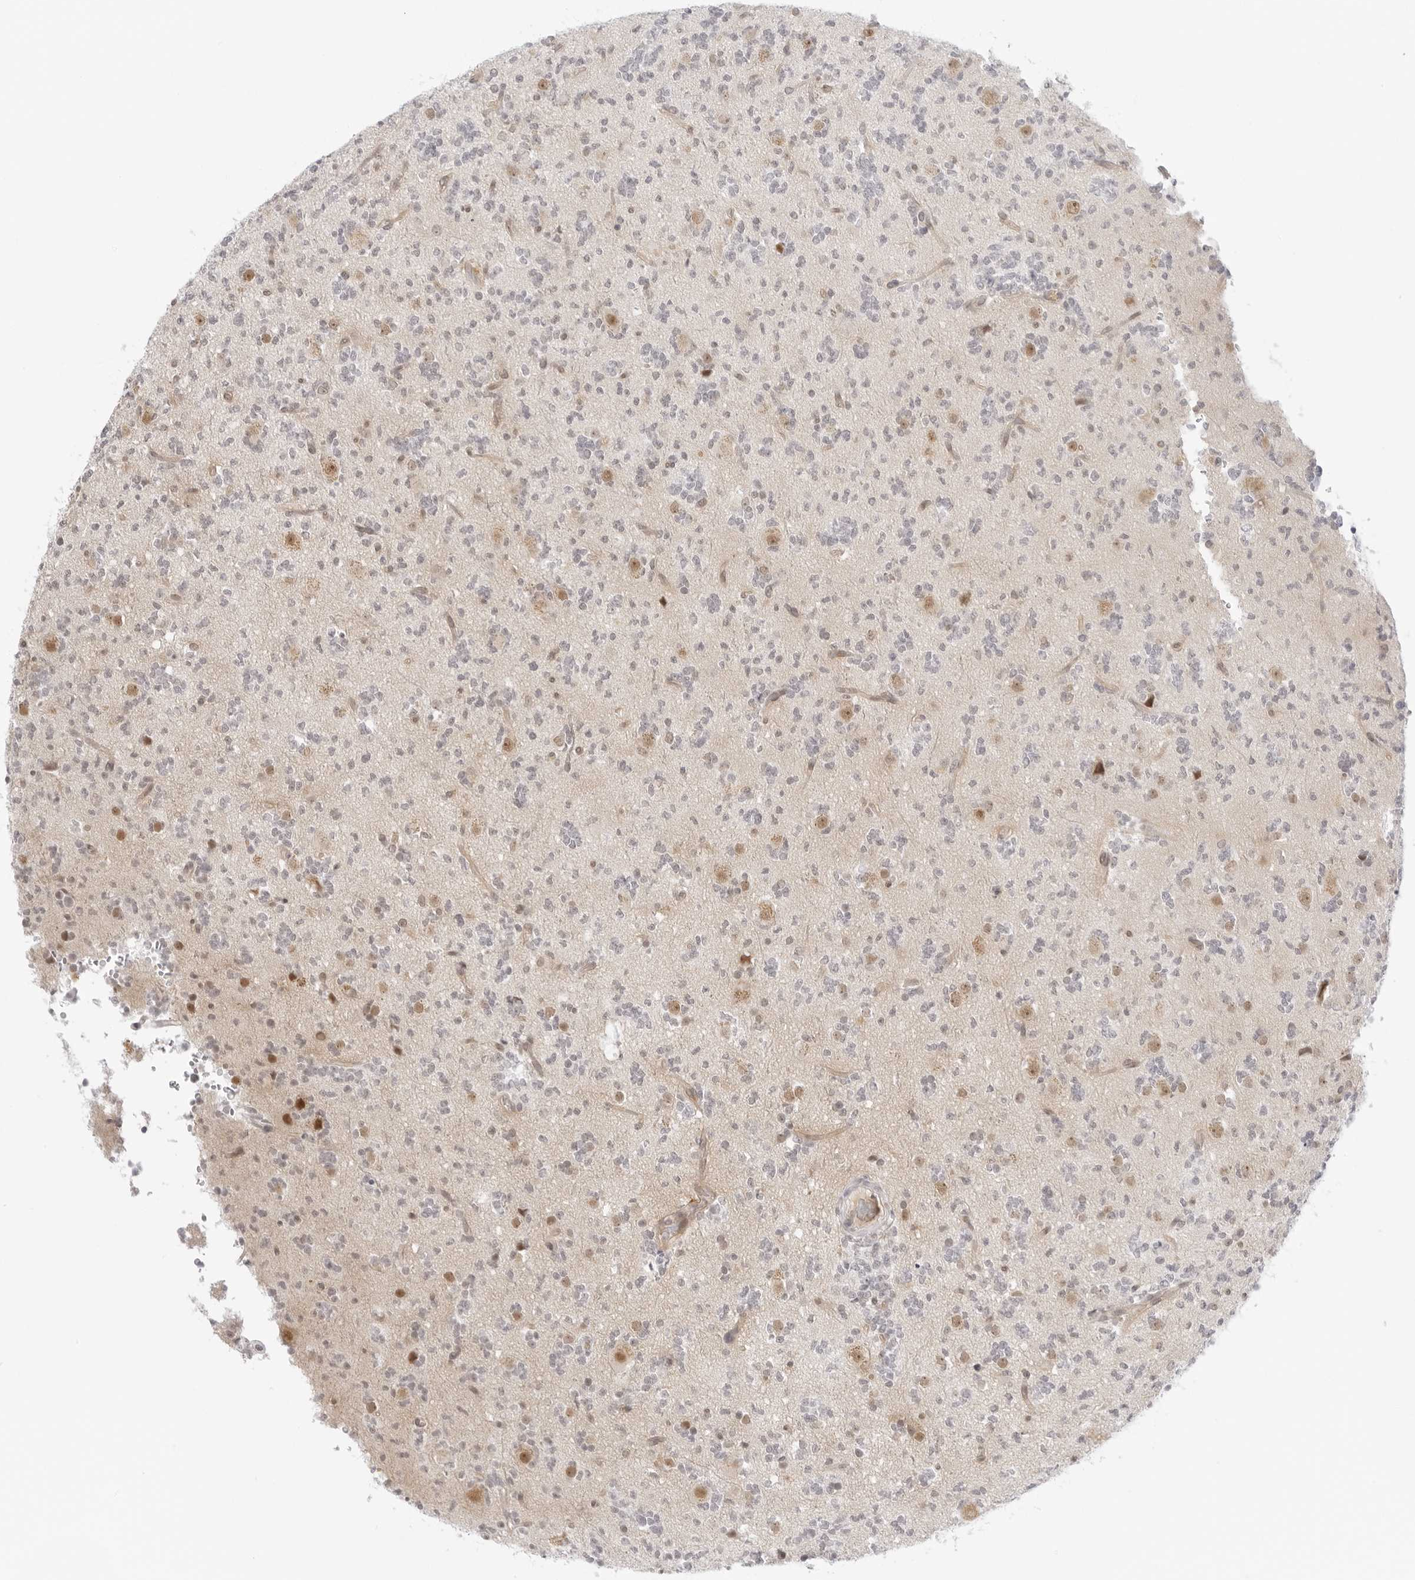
{"staining": {"intensity": "weak", "quantity": "<25%", "location": "nuclear"}, "tissue": "glioma", "cell_type": "Tumor cells", "image_type": "cancer", "snomed": [{"axis": "morphology", "description": "Glioma, malignant, High grade"}, {"axis": "topography", "description": "Brain"}], "caption": "This is a photomicrograph of immunohistochemistry (IHC) staining of malignant high-grade glioma, which shows no positivity in tumor cells. (Immunohistochemistry, brightfield microscopy, high magnification).", "gene": "MED18", "patient": {"sex": "female", "age": 62}}